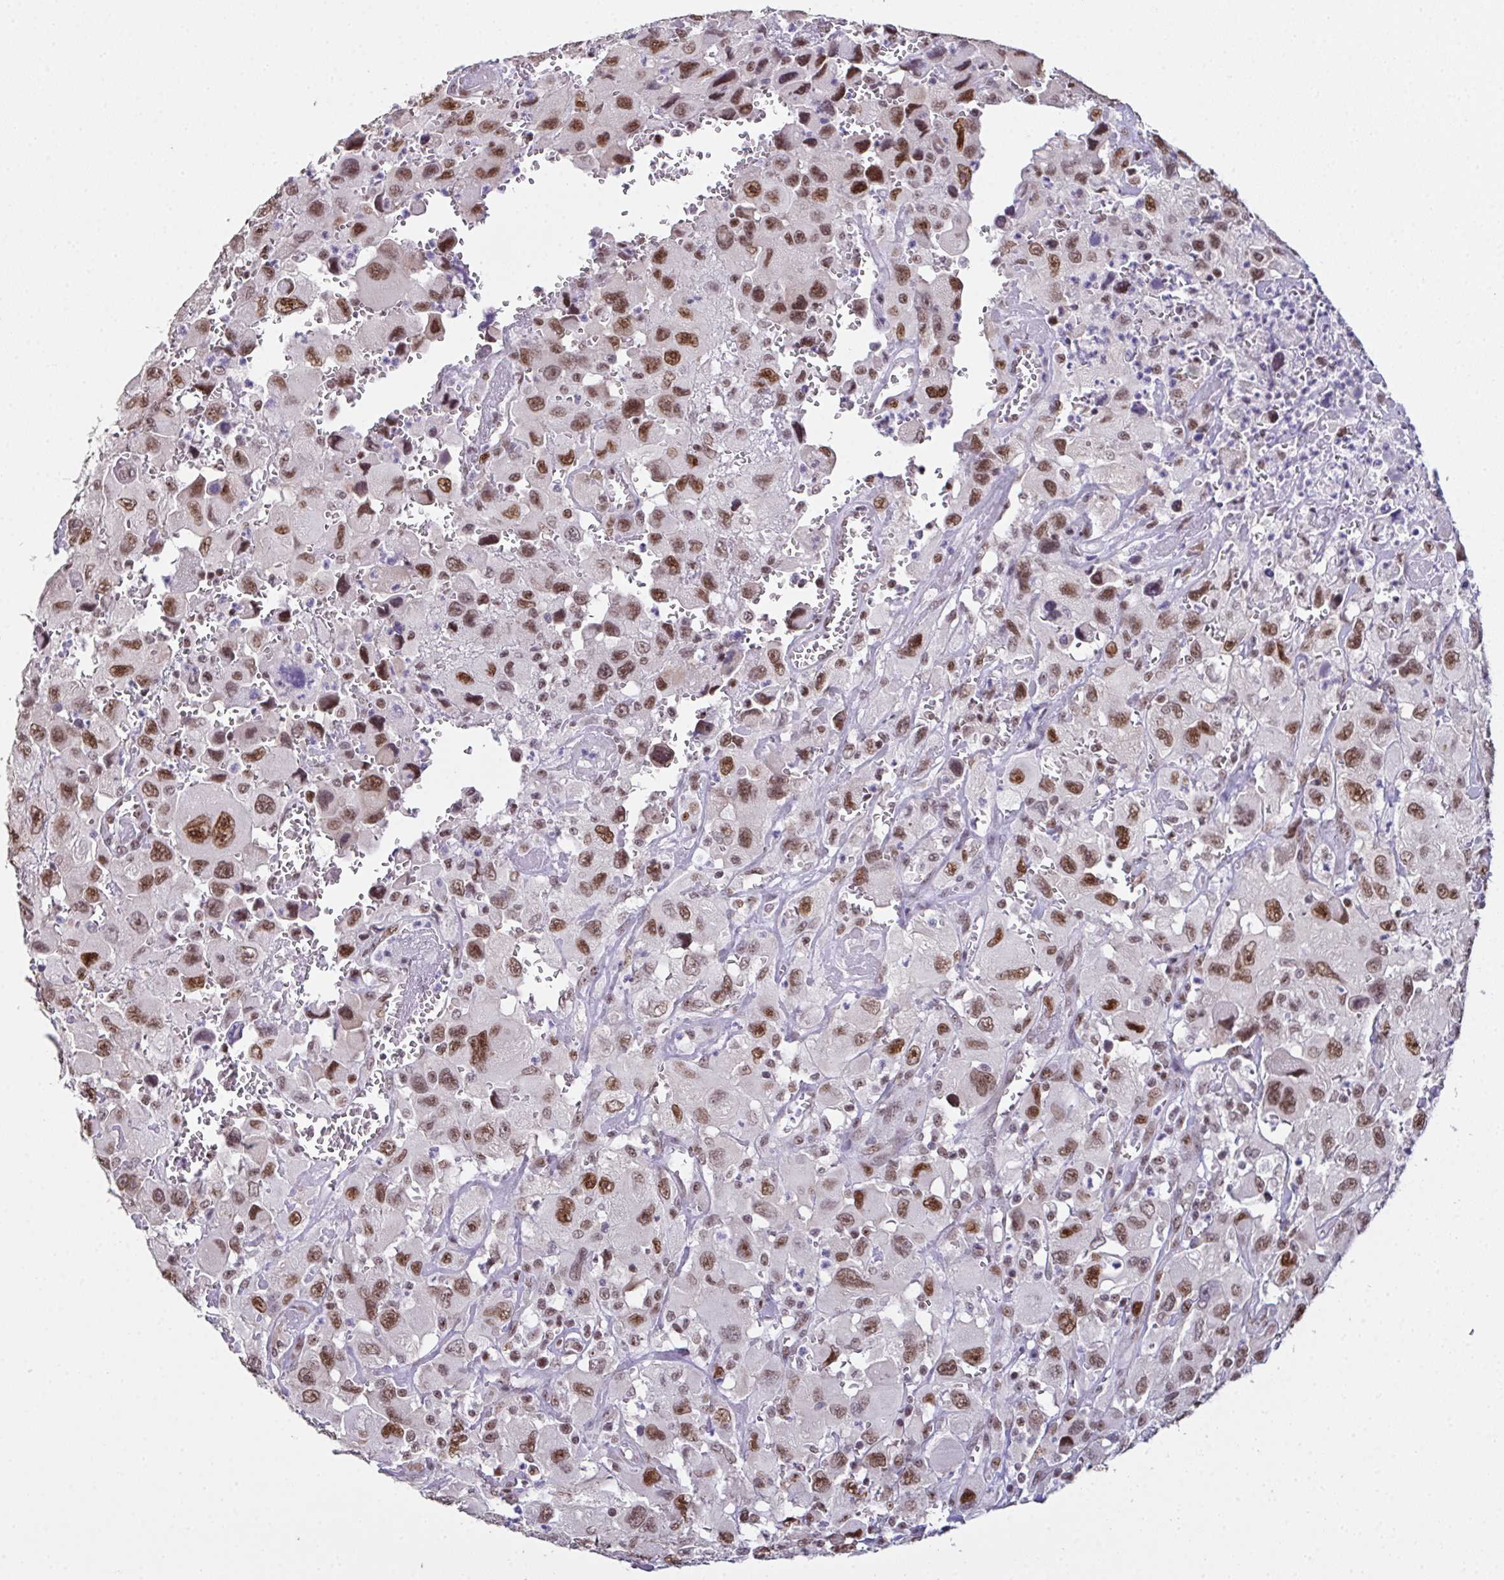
{"staining": {"intensity": "moderate", "quantity": ">75%", "location": "nuclear"}, "tissue": "head and neck cancer", "cell_type": "Tumor cells", "image_type": "cancer", "snomed": [{"axis": "morphology", "description": "Squamous cell carcinoma, NOS"}, {"axis": "morphology", "description": "Squamous cell carcinoma, metastatic, NOS"}, {"axis": "topography", "description": "Oral tissue"}, {"axis": "topography", "description": "Head-Neck"}], "caption": "Squamous cell carcinoma (head and neck) was stained to show a protein in brown. There is medium levels of moderate nuclear positivity in about >75% of tumor cells.", "gene": "ZNF800", "patient": {"sex": "female", "age": 85}}